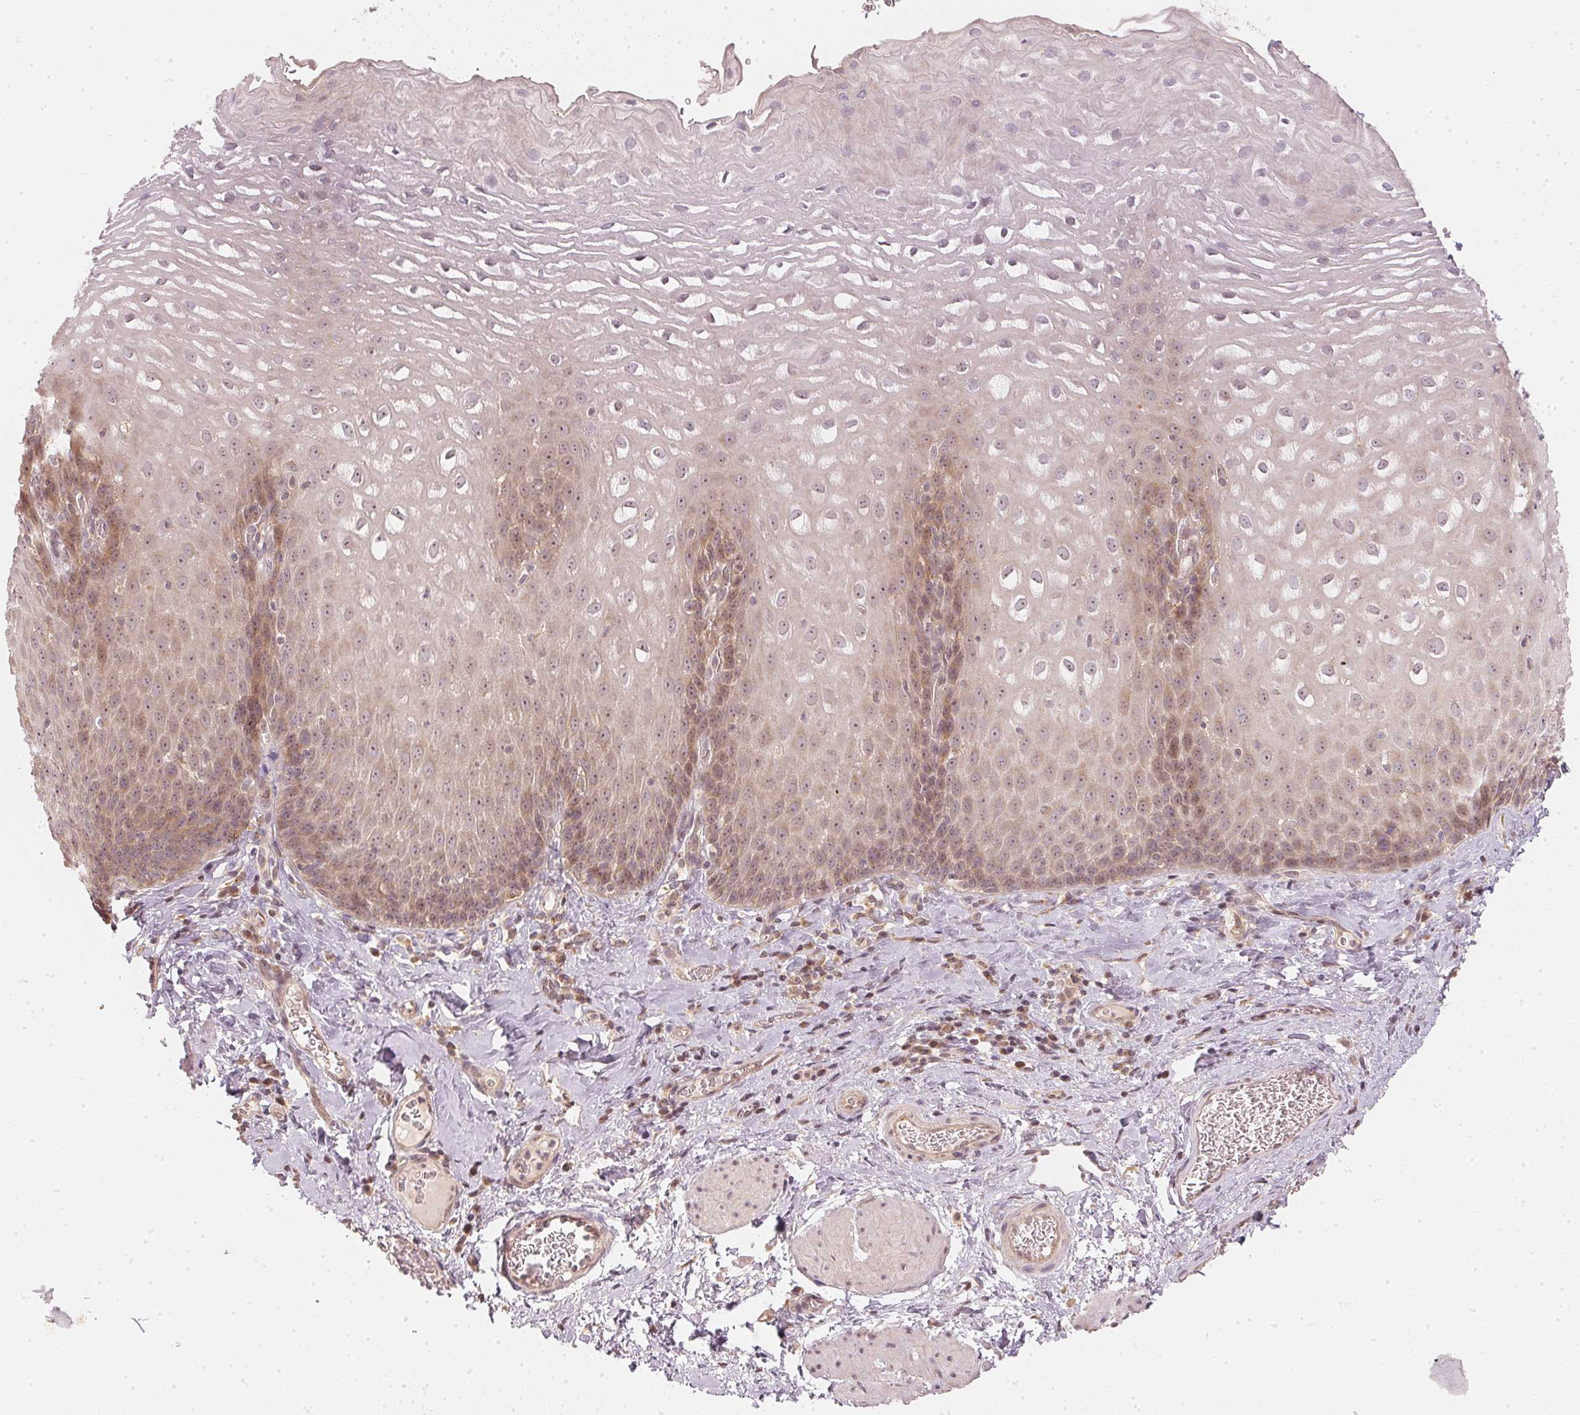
{"staining": {"intensity": "moderate", "quantity": "25%-75%", "location": "cytoplasmic/membranous,nuclear"}, "tissue": "esophagus", "cell_type": "Squamous epithelial cells", "image_type": "normal", "snomed": [{"axis": "morphology", "description": "Normal tissue, NOS"}, {"axis": "topography", "description": "Esophagus"}], "caption": "There is medium levels of moderate cytoplasmic/membranous,nuclear positivity in squamous epithelial cells of unremarkable esophagus, as demonstrated by immunohistochemical staining (brown color).", "gene": "WDR54", "patient": {"sex": "male", "age": 68}}